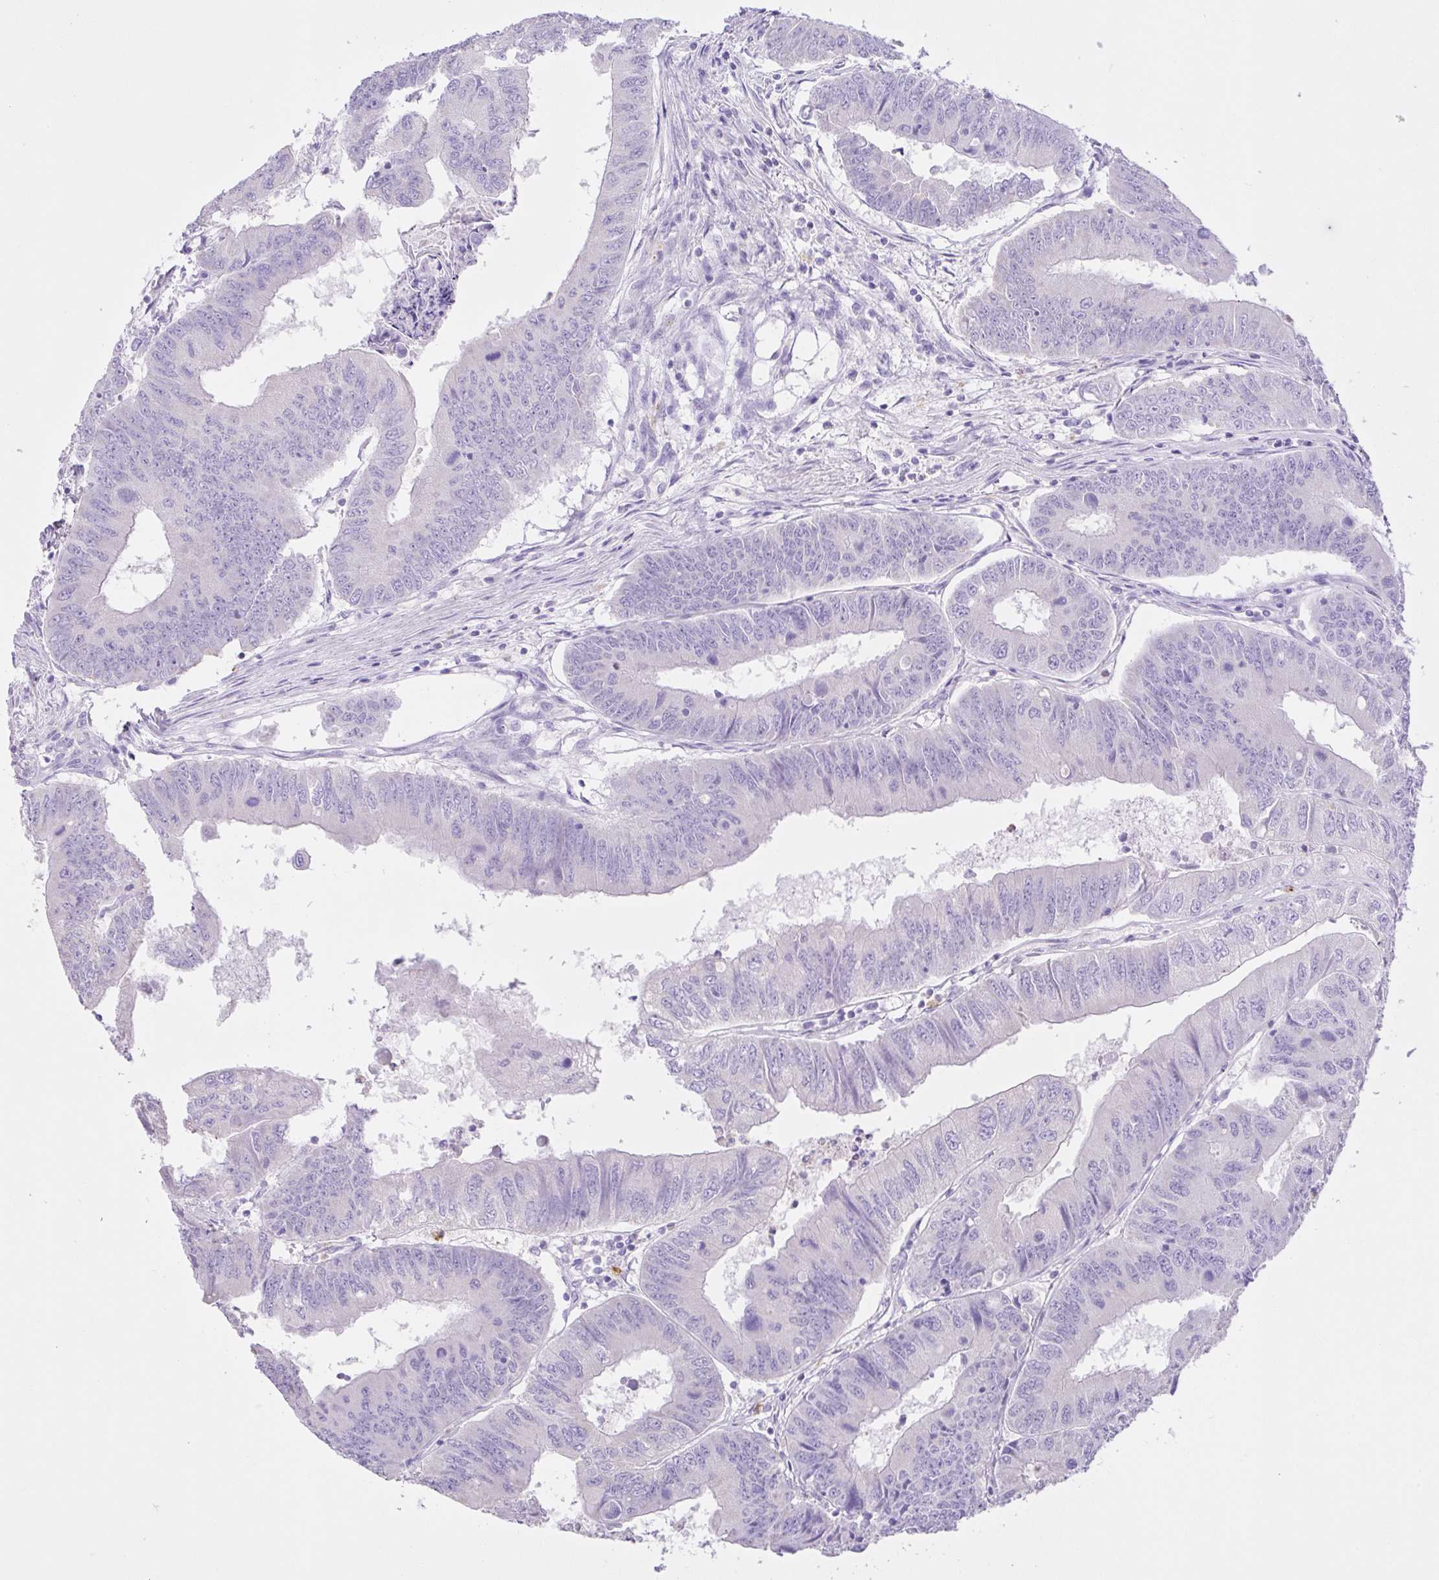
{"staining": {"intensity": "negative", "quantity": "none", "location": "none"}, "tissue": "colorectal cancer", "cell_type": "Tumor cells", "image_type": "cancer", "snomed": [{"axis": "morphology", "description": "Adenocarcinoma, NOS"}, {"axis": "topography", "description": "Colon"}], "caption": "There is no significant staining in tumor cells of colorectal adenocarcinoma.", "gene": "CST11", "patient": {"sex": "male", "age": 53}}